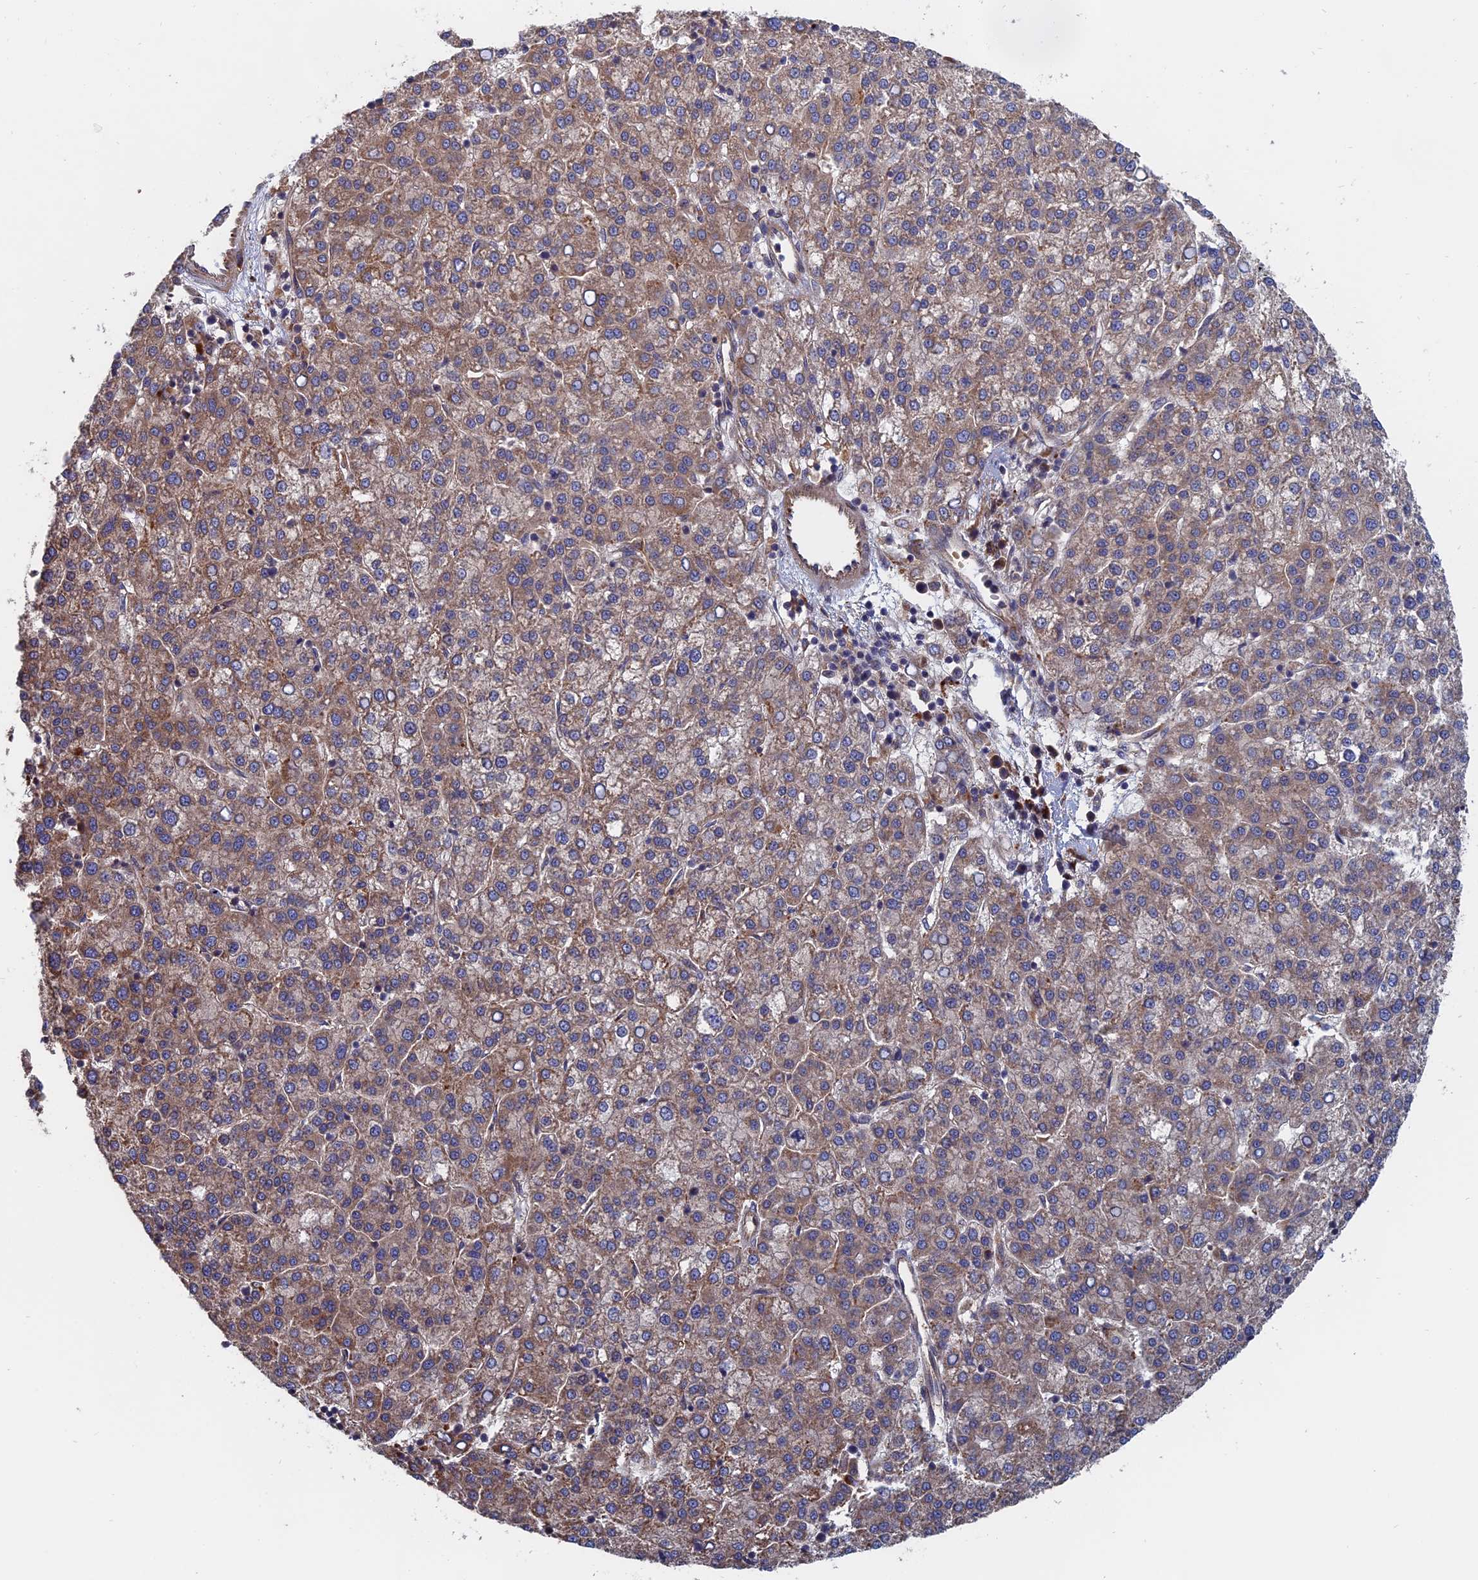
{"staining": {"intensity": "weak", "quantity": ">75%", "location": "cytoplasmic/membranous"}, "tissue": "liver cancer", "cell_type": "Tumor cells", "image_type": "cancer", "snomed": [{"axis": "morphology", "description": "Carcinoma, Hepatocellular, NOS"}, {"axis": "topography", "description": "Liver"}], "caption": "This histopathology image shows immunohistochemistry (IHC) staining of liver hepatocellular carcinoma, with low weak cytoplasmic/membranous positivity in about >75% of tumor cells.", "gene": "TRAPPC2L", "patient": {"sex": "female", "age": 58}}